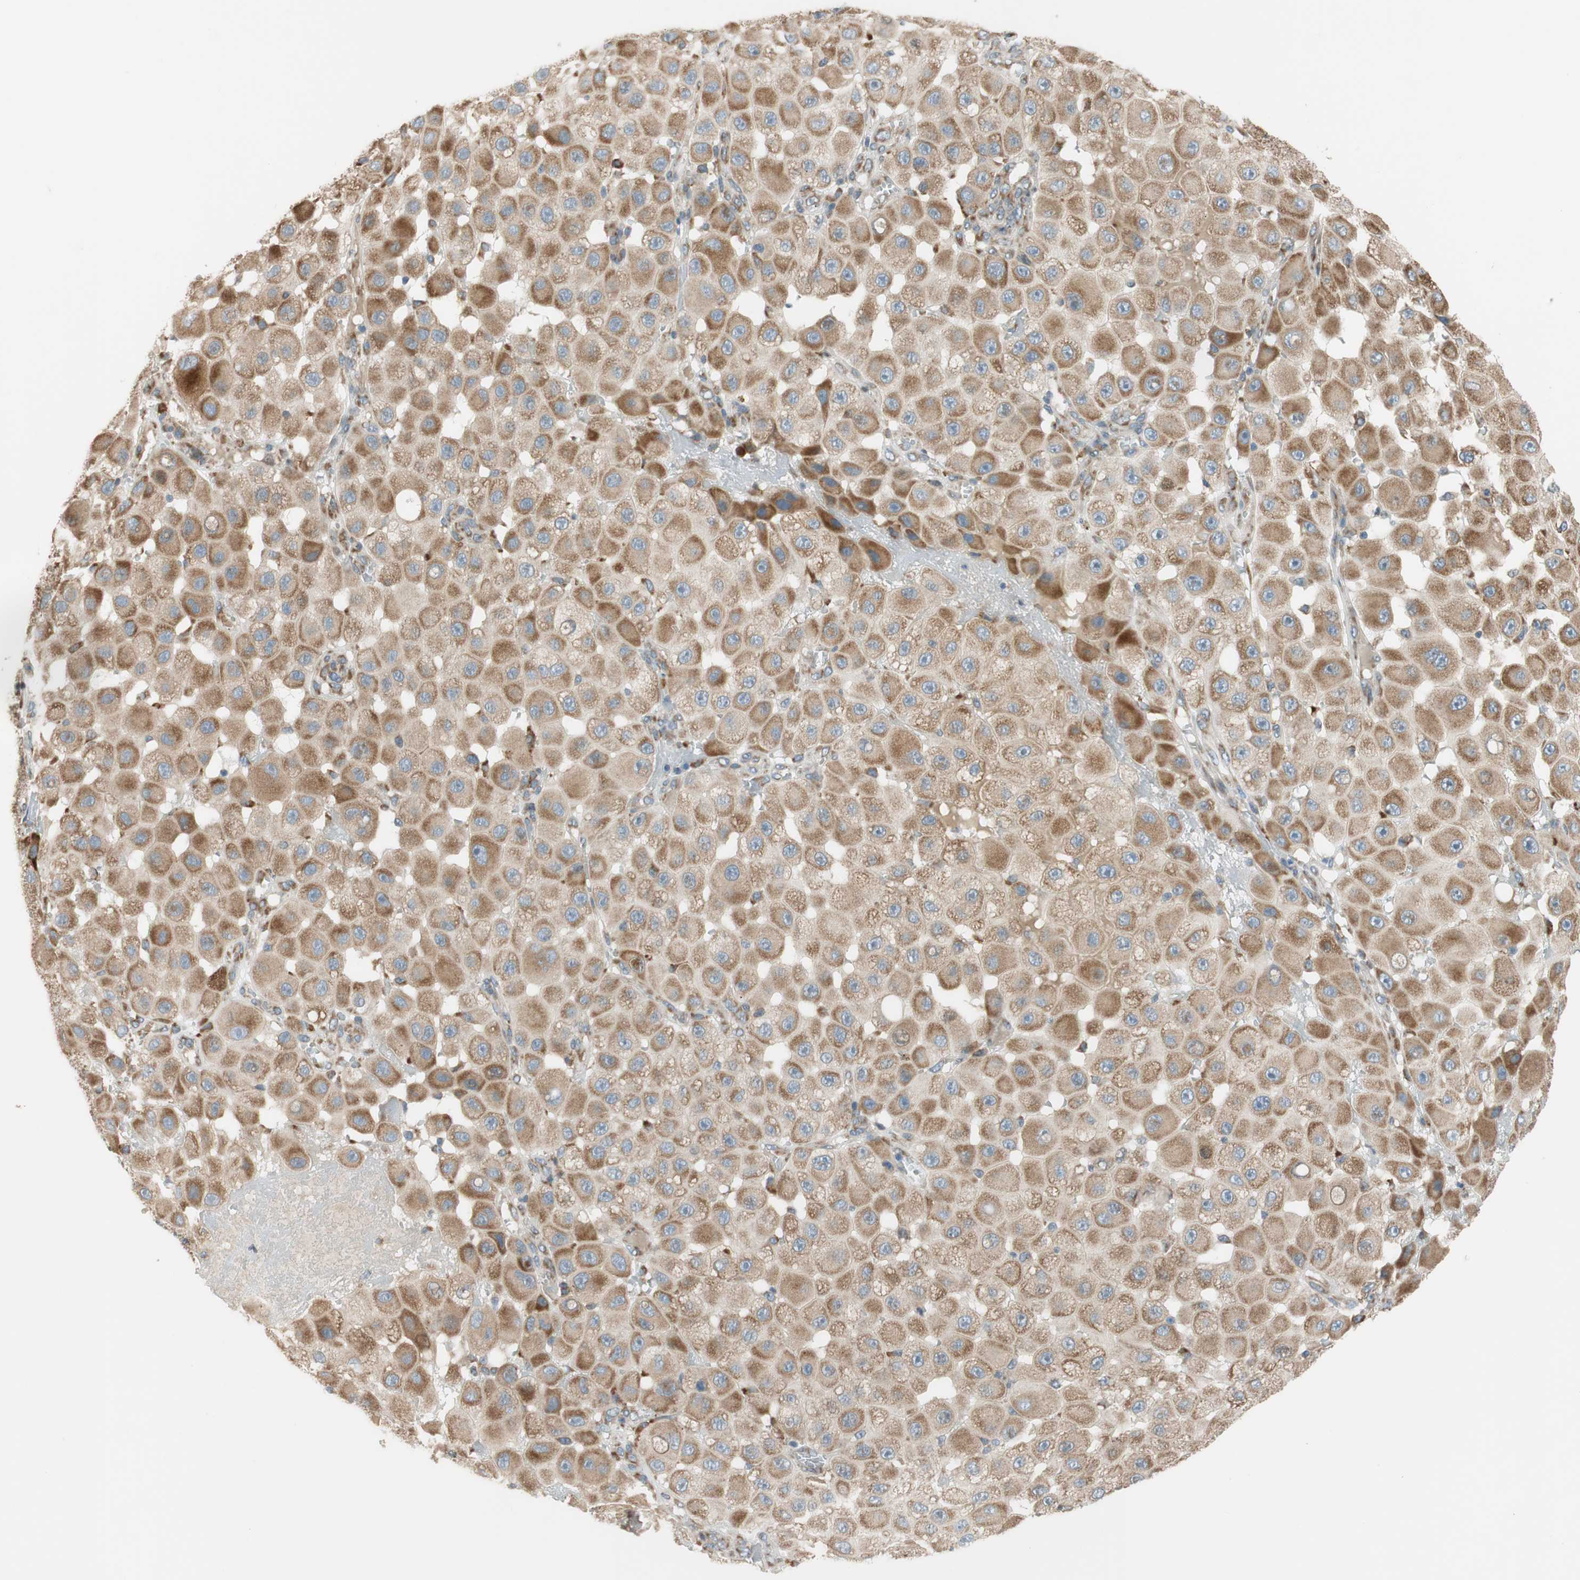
{"staining": {"intensity": "moderate", "quantity": ">75%", "location": "cytoplasmic/membranous"}, "tissue": "melanoma", "cell_type": "Tumor cells", "image_type": "cancer", "snomed": [{"axis": "morphology", "description": "Malignant melanoma, NOS"}, {"axis": "topography", "description": "Skin"}], "caption": "A brown stain highlights moderate cytoplasmic/membranous expression of a protein in human malignant melanoma tumor cells.", "gene": "RPN2", "patient": {"sex": "female", "age": 81}}